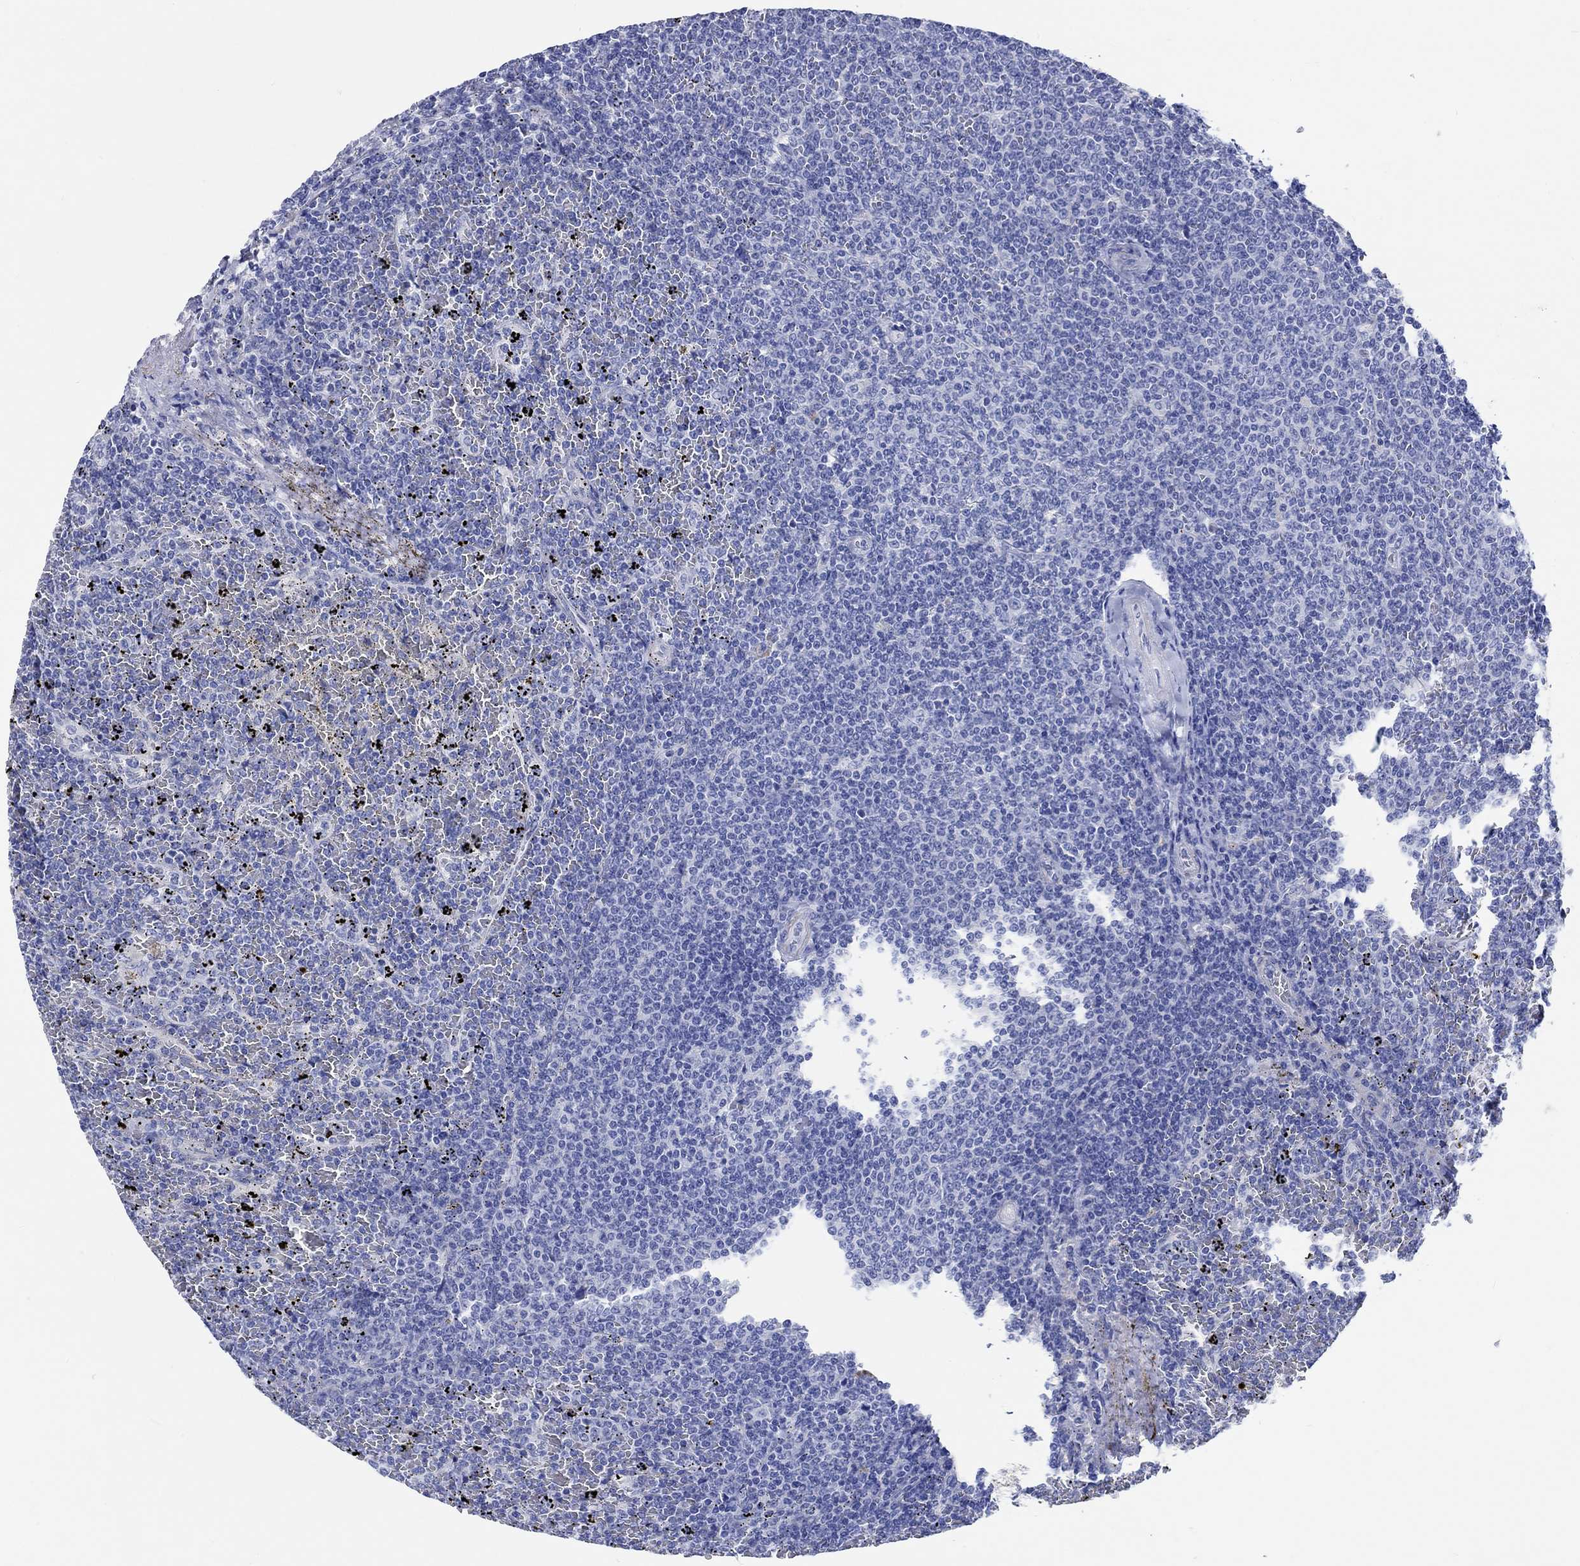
{"staining": {"intensity": "negative", "quantity": "none", "location": "none"}, "tissue": "lymphoma", "cell_type": "Tumor cells", "image_type": "cancer", "snomed": [{"axis": "morphology", "description": "Malignant lymphoma, non-Hodgkin's type, Low grade"}, {"axis": "topography", "description": "Spleen"}], "caption": "Lymphoma was stained to show a protein in brown. There is no significant positivity in tumor cells.", "gene": "SHISA4", "patient": {"sex": "female", "age": 77}}